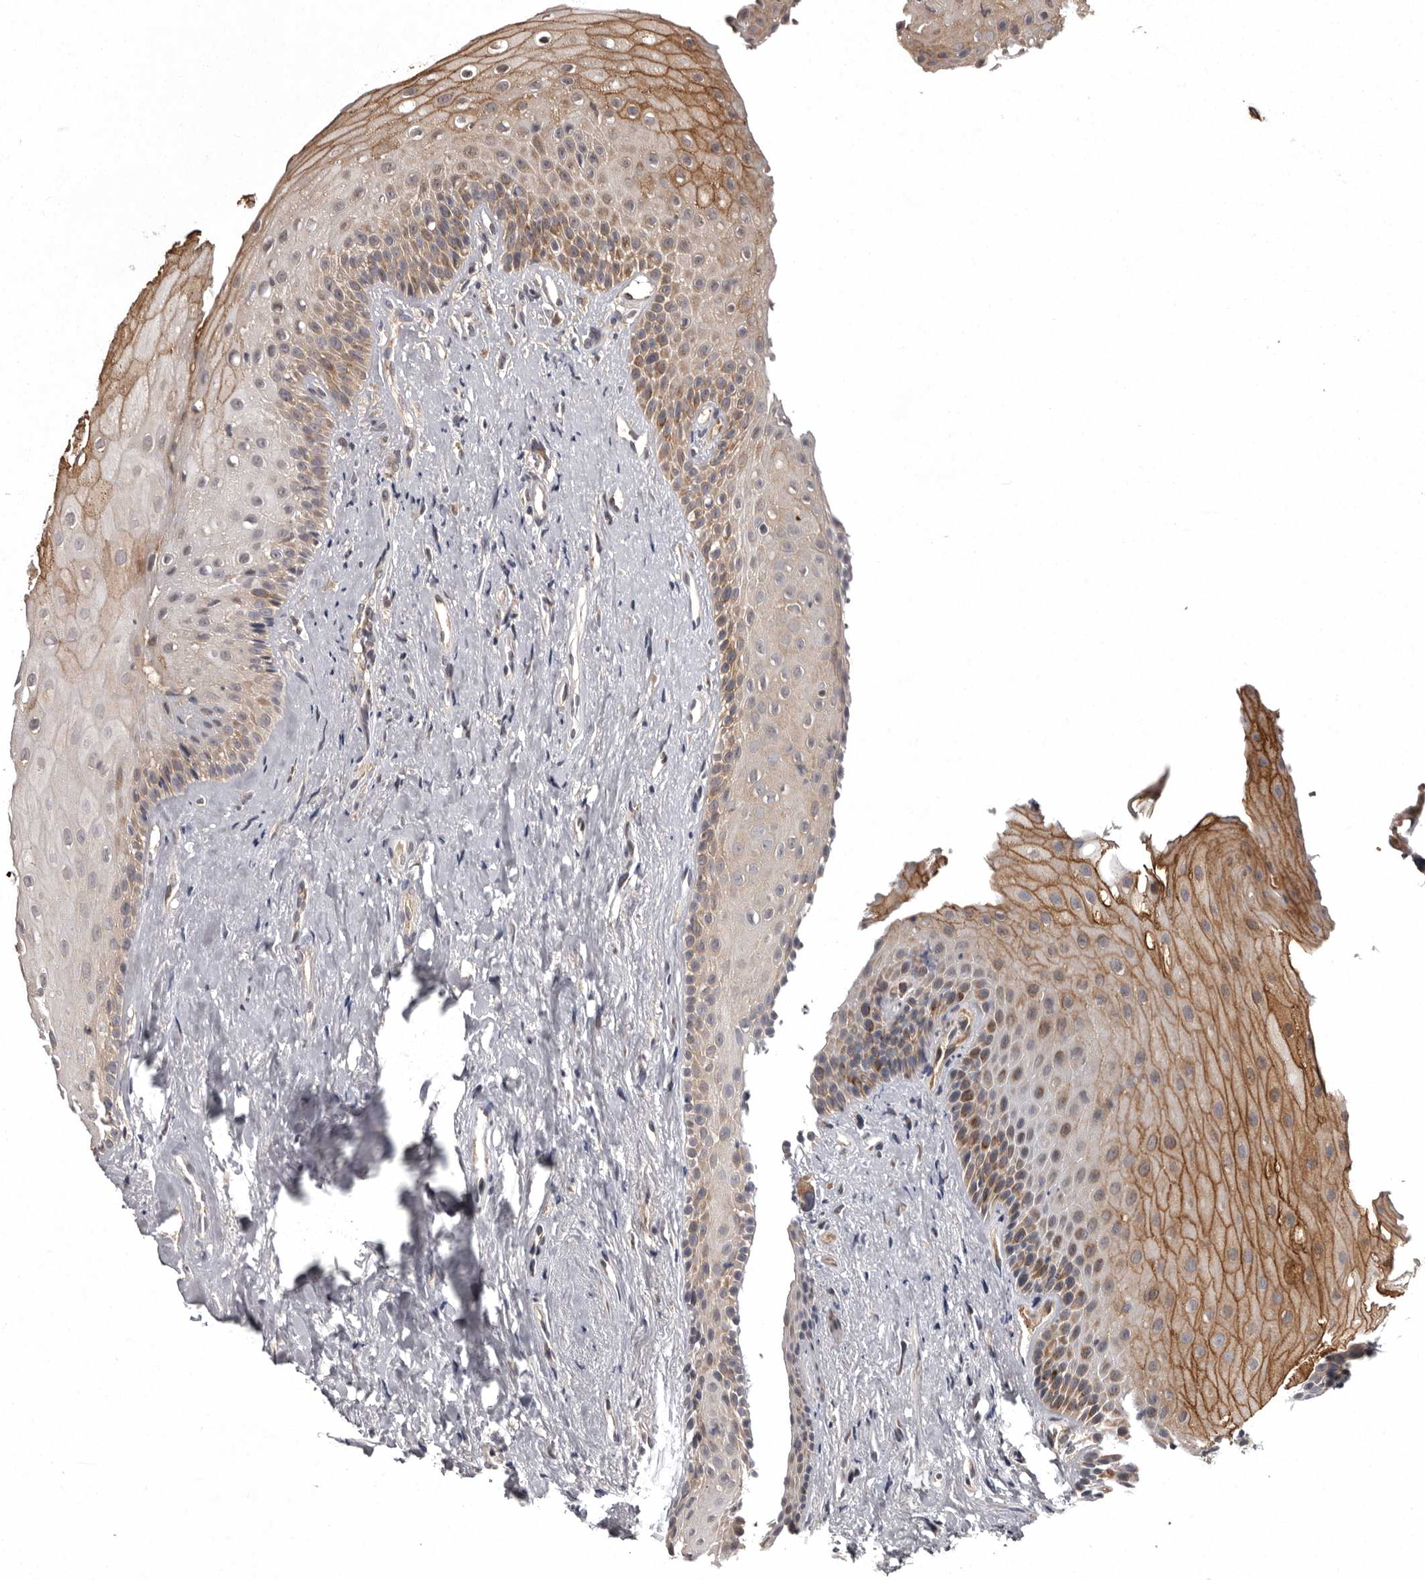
{"staining": {"intensity": "moderate", "quantity": "25%-75%", "location": "cytoplasmic/membranous"}, "tissue": "oral mucosa", "cell_type": "Squamous epithelial cells", "image_type": "normal", "snomed": [{"axis": "morphology", "description": "Normal tissue, NOS"}, {"axis": "topography", "description": "Oral tissue"}], "caption": "Immunohistochemistry photomicrograph of benign oral mucosa stained for a protein (brown), which exhibits medium levels of moderate cytoplasmic/membranous positivity in about 25%-75% of squamous epithelial cells.", "gene": "DARS1", "patient": {"sex": "female", "age": 63}}